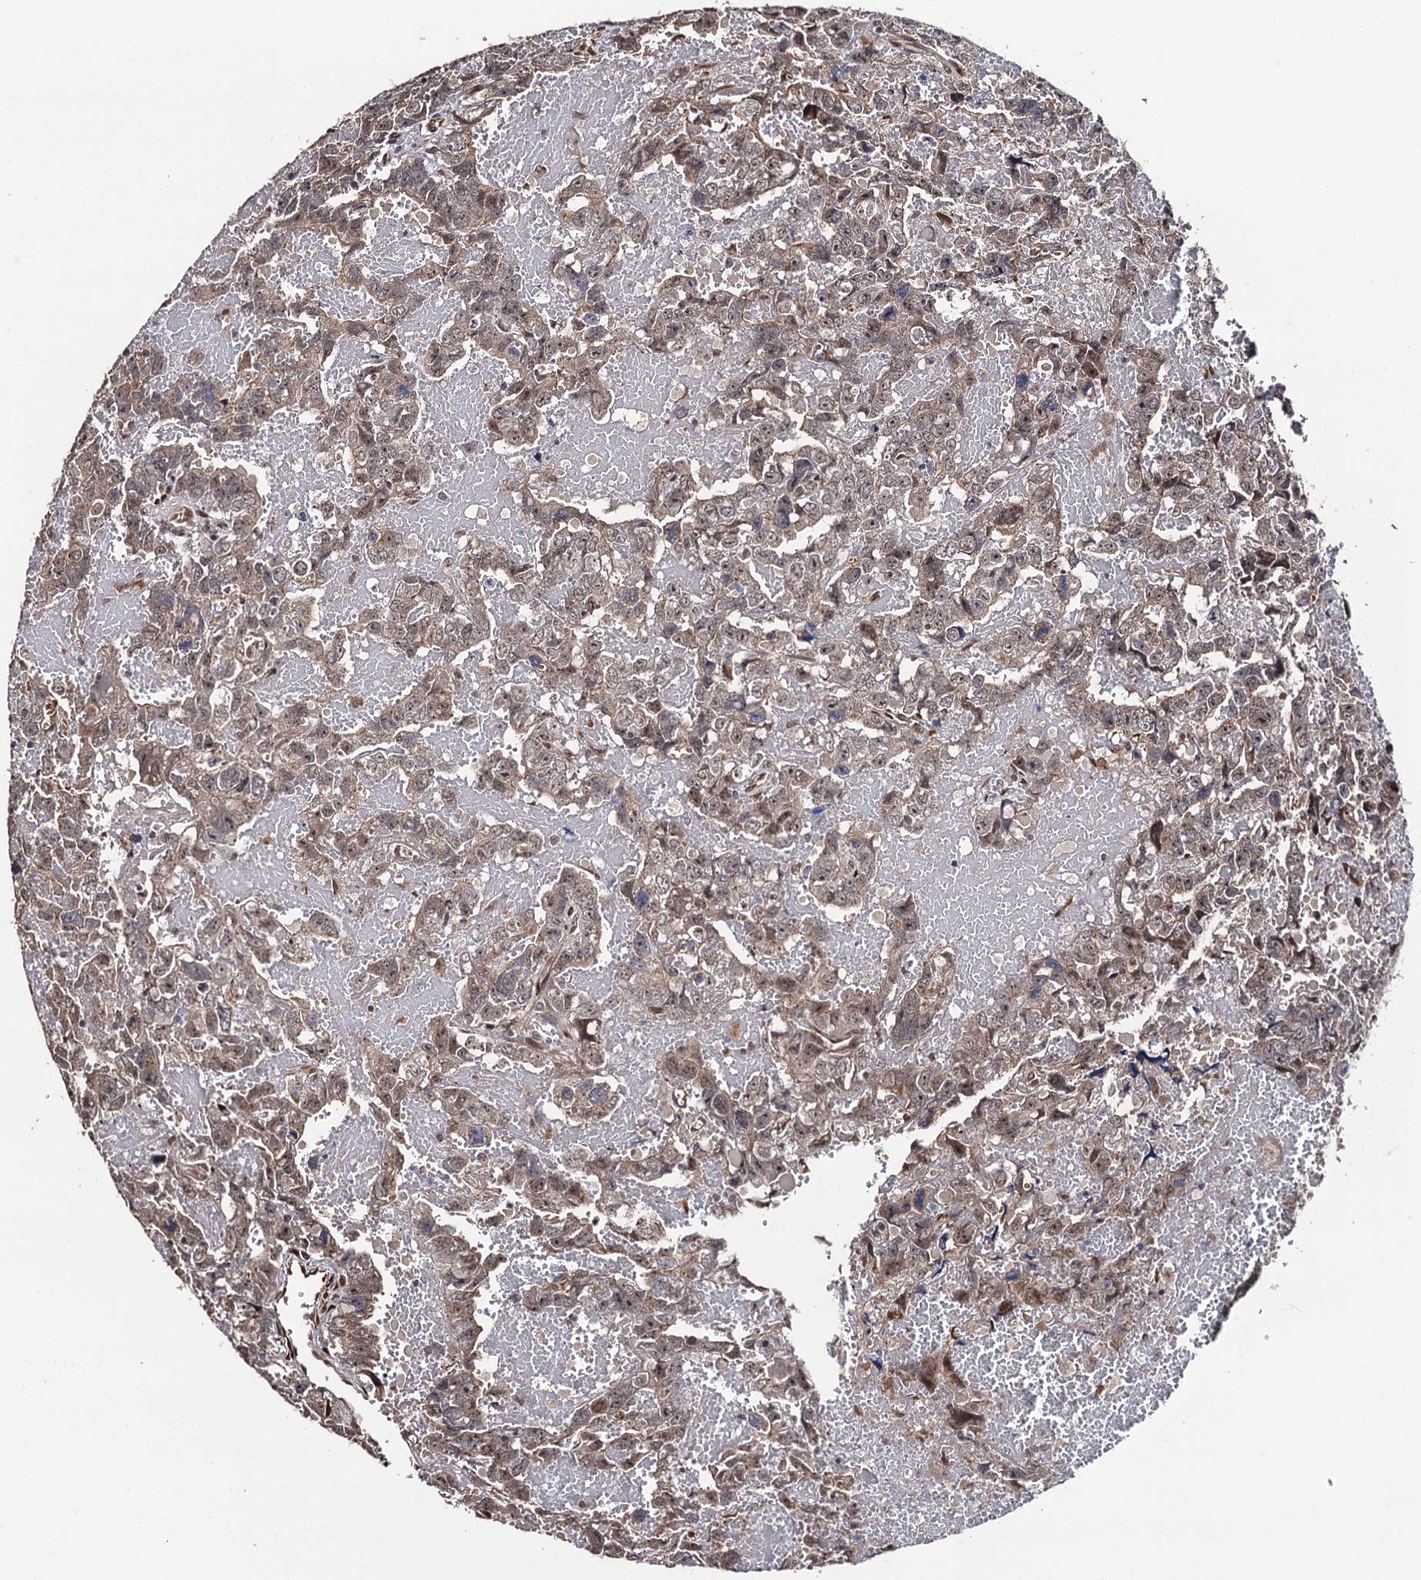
{"staining": {"intensity": "weak", "quantity": ">75%", "location": "cytoplasmic/membranous"}, "tissue": "testis cancer", "cell_type": "Tumor cells", "image_type": "cancer", "snomed": [{"axis": "morphology", "description": "Carcinoma, Embryonal, NOS"}, {"axis": "topography", "description": "Testis"}], "caption": "About >75% of tumor cells in human testis embryonal carcinoma reveal weak cytoplasmic/membranous protein expression as visualized by brown immunohistochemical staining.", "gene": "LRRC63", "patient": {"sex": "male", "age": 45}}